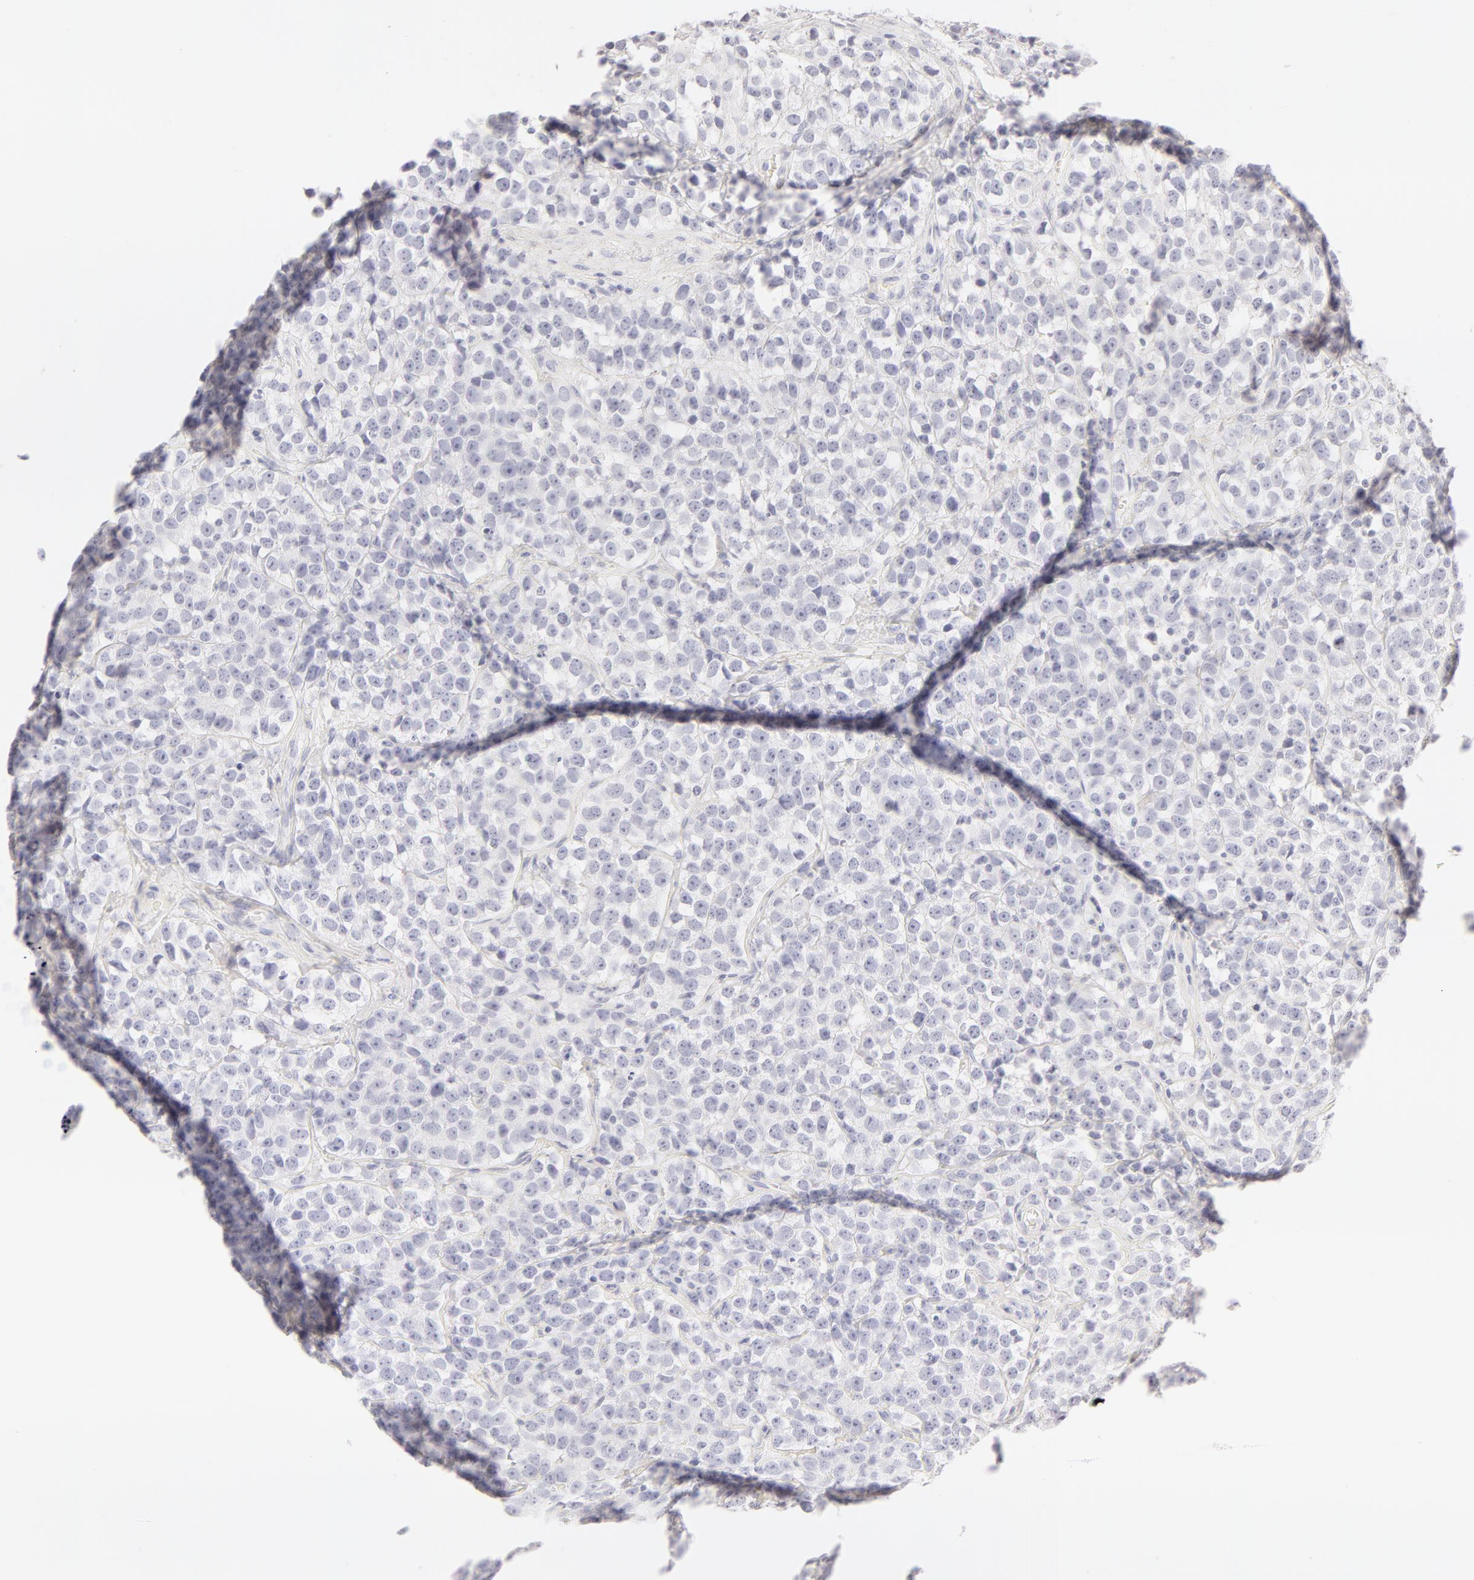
{"staining": {"intensity": "negative", "quantity": "none", "location": "none"}, "tissue": "testis cancer", "cell_type": "Tumor cells", "image_type": "cancer", "snomed": [{"axis": "morphology", "description": "Seminoma, NOS"}, {"axis": "topography", "description": "Testis"}], "caption": "The image reveals no significant expression in tumor cells of seminoma (testis).", "gene": "LGALS7B", "patient": {"sex": "male", "age": 25}}